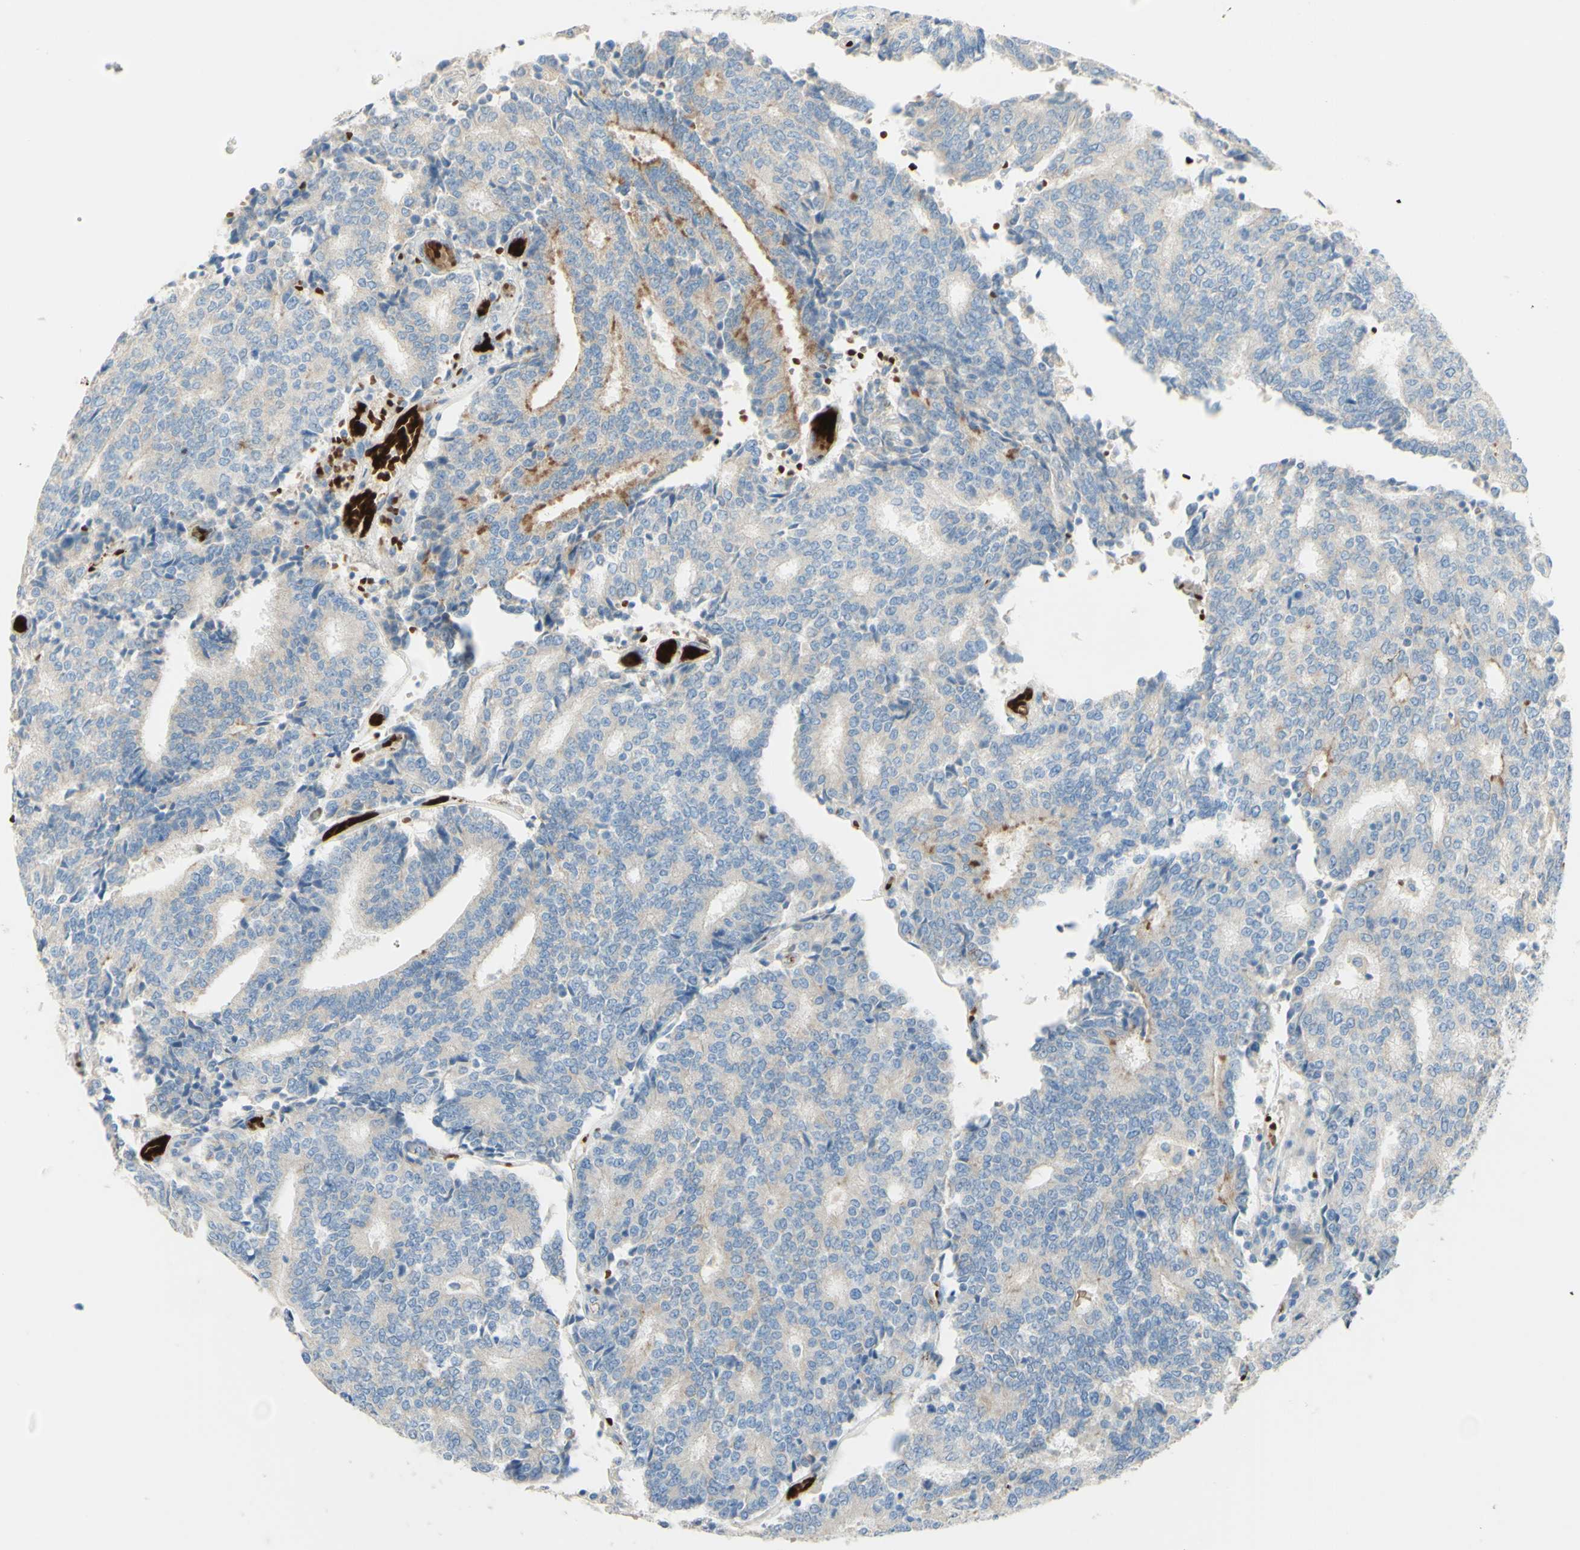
{"staining": {"intensity": "moderate", "quantity": "<25%", "location": "cytoplasmic/membranous"}, "tissue": "prostate cancer", "cell_type": "Tumor cells", "image_type": "cancer", "snomed": [{"axis": "morphology", "description": "Normal tissue, NOS"}, {"axis": "morphology", "description": "Adenocarcinoma, High grade"}, {"axis": "topography", "description": "Prostate"}, {"axis": "topography", "description": "Seminal veicle"}], "caption": "Protein expression analysis of human prostate cancer (high-grade adenocarcinoma) reveals moderate cytoplasmic/membranous staining in about <25% of tumor cells.", "gene": "GAN", "patient": {"sex": "male", "age": 55}}